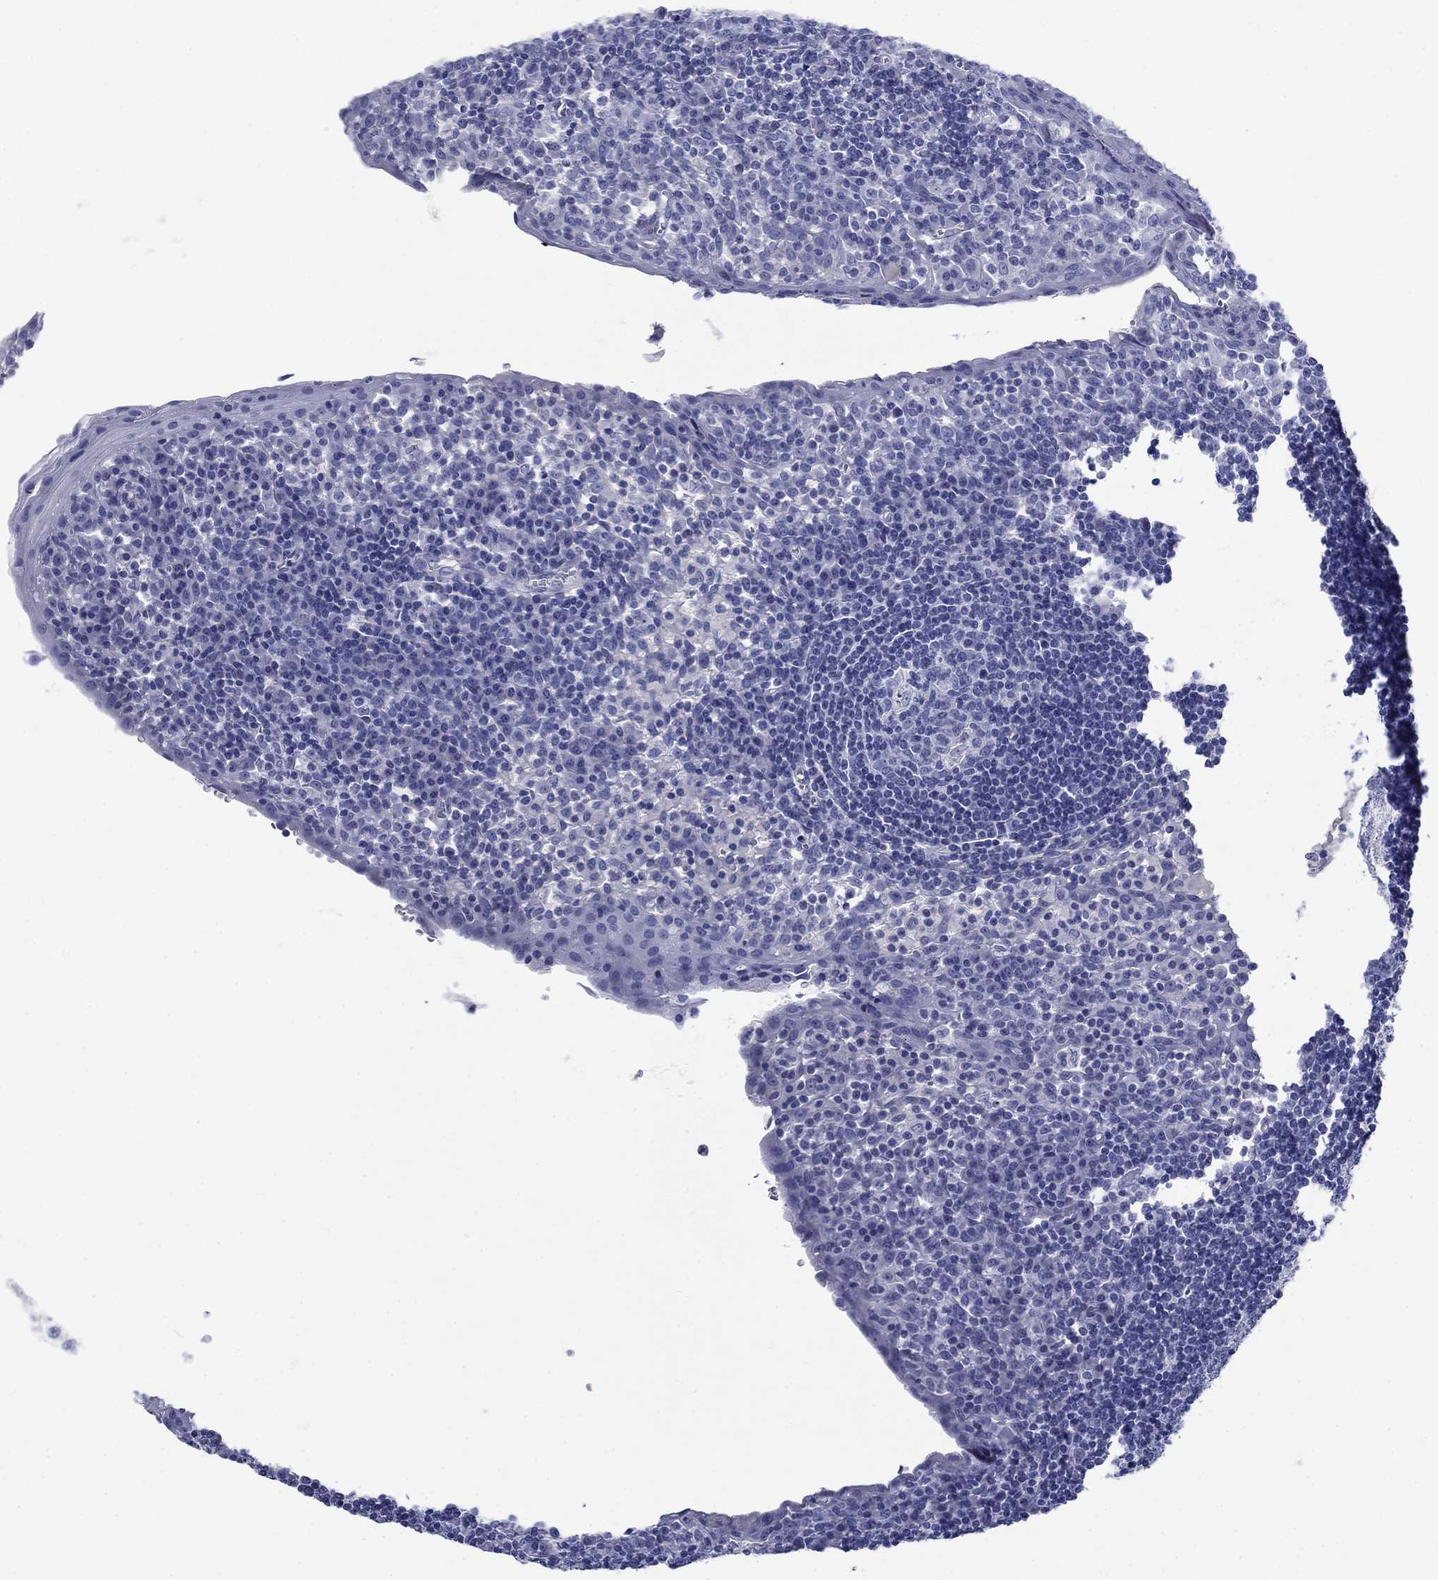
{"staining": {"intensity": "negative", "quantity": "none", "location": "none"}, "tissue": "tonsil", "cell_type": "Germinal center cells", "image_type": "normal", "snomed": [{"axis": "morphology", "description": "Normal tissue, NOS"}, {"axis": "topography", "description": "Tonsil"}], "caption": "Normal tonsil was stained to show a protein in brown. There is no significant positivity in germinal center cells.", "gene": "SMCP", "patient": {"sex": "female", "age": 13}}